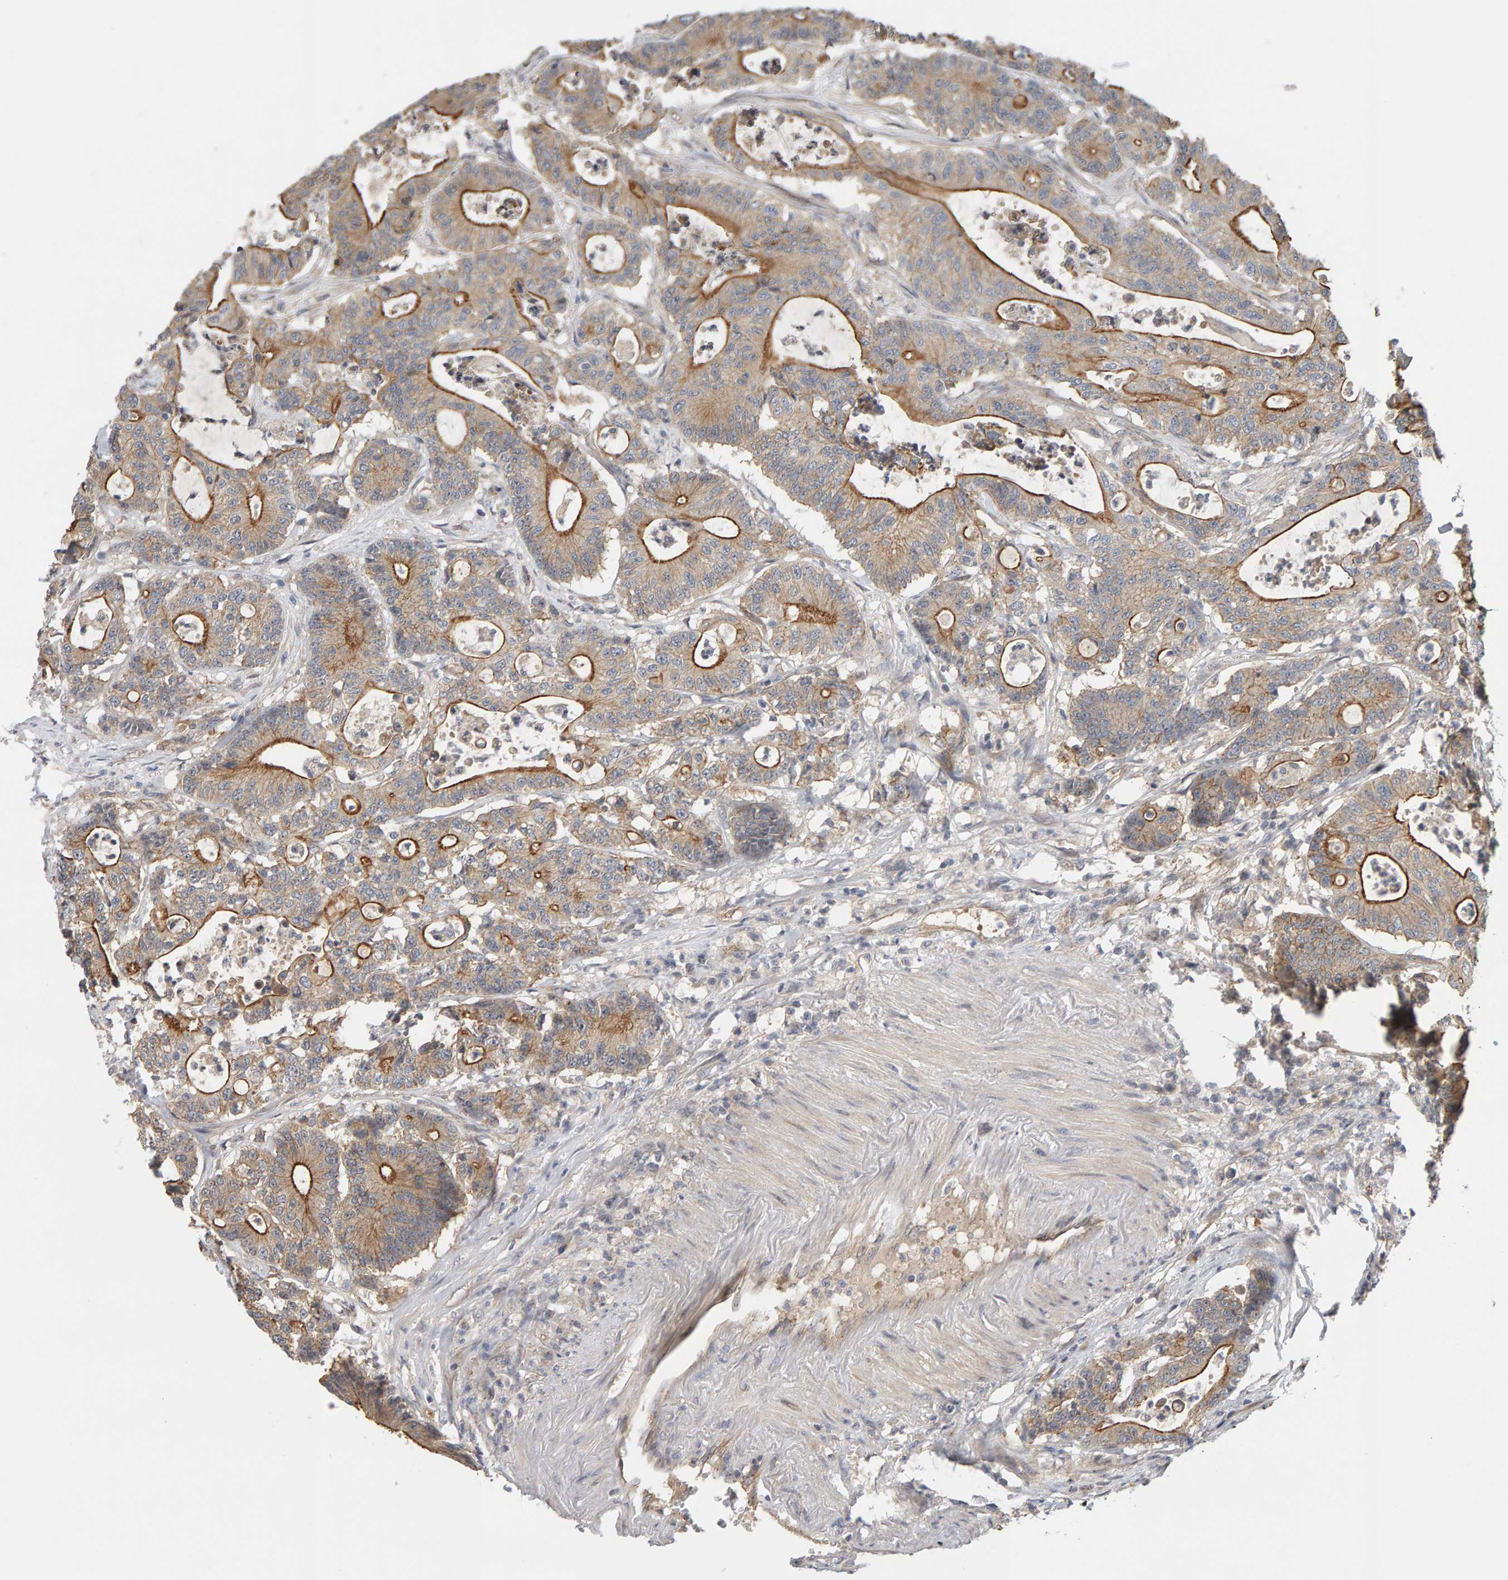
{"staining": {"intensity": "moderate", "quantity": "25%-75%", "location": "cytoplasmic/membranous"}, "tissue": "colorectal cancer", "cell_type": "Tumor cells", "image_type": "cancer", "snomed": [{"axis": "morphology", "description": "Adenocarcinoma, NOS"}, {"axis": "topography", "description": "Colon"}], "caption": "Immunohistochemical staining of colorectal cancer (adenocarcinoma) exhibits moderate cytoplasmic/membranous protein positivity in about 25%-75% of tumor cells.", "gene": "PPP1R16A", "patient": {"sex": "female", "age": 84}}